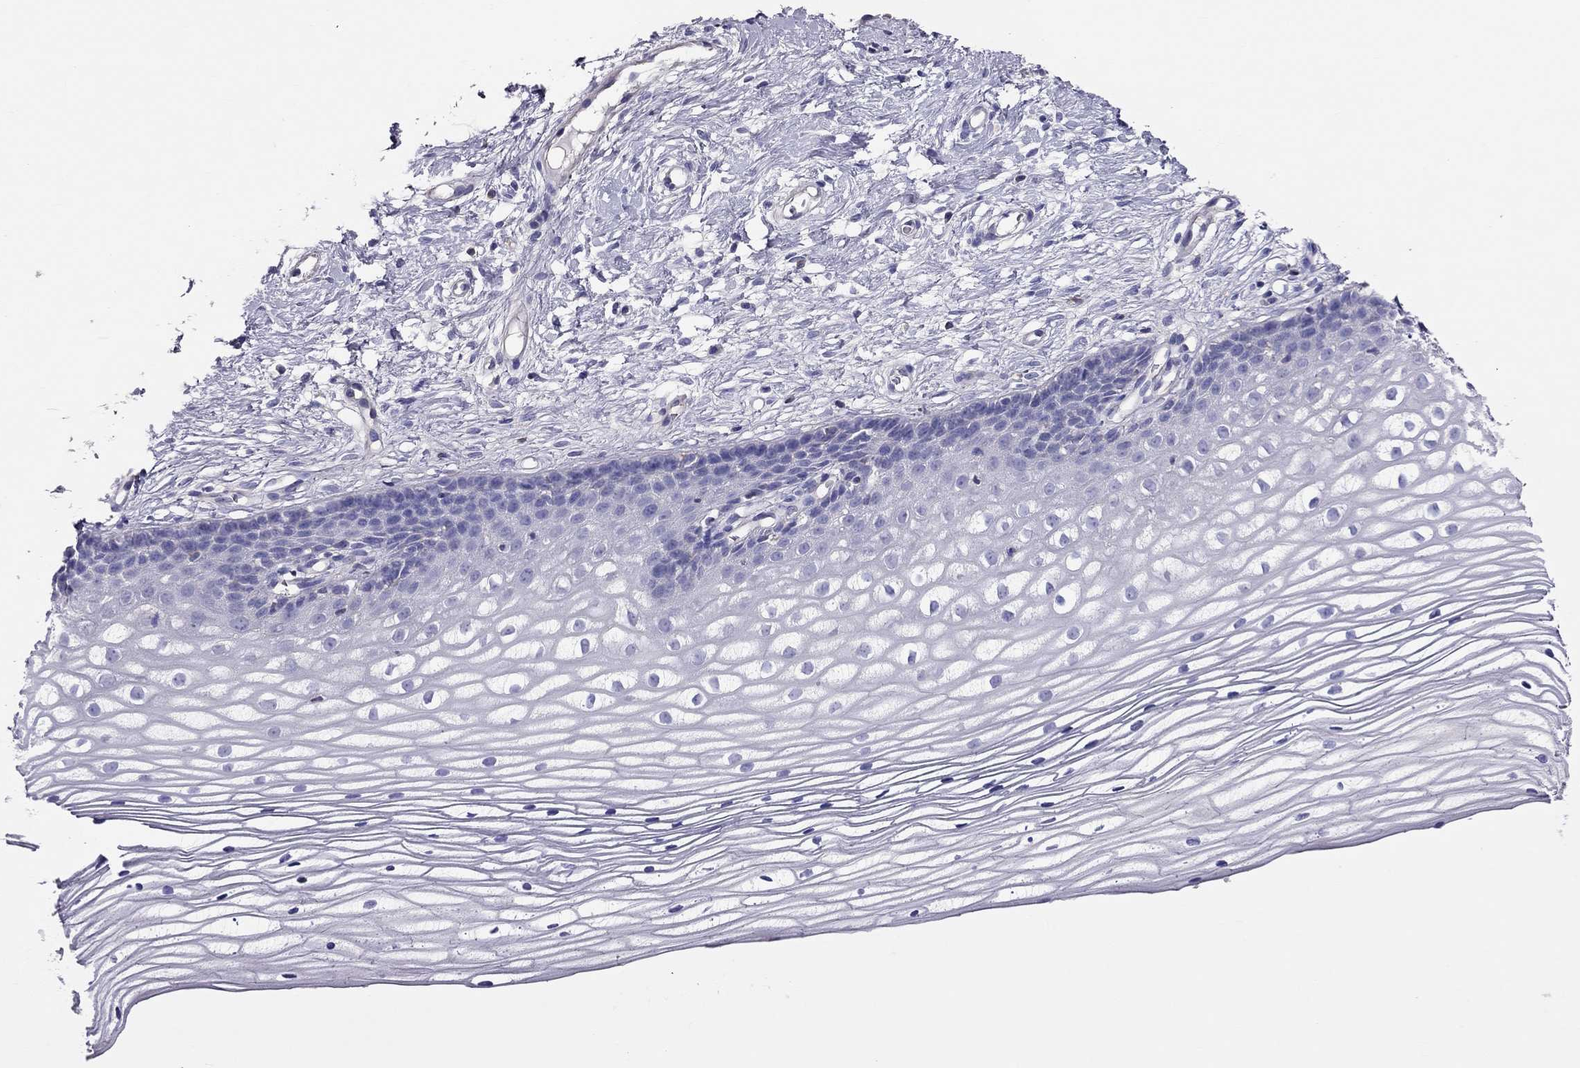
{"staining": {"intensity": "negative", "quantity": "none", "location": "none"}, "tissue": "cervix", "cell_type": "Glandular cells", "image_type": "normal", "snomed": [{"axis": "morphology", "description": "Normal tissue, NOS"}, {"axis": "topography", "description": "Cervix"}], "caption": "Glandular cells show no significant positivity in unremarkable cervix.", "gene": "TEX22", "patient": {"sex": "female", "age": 40}}